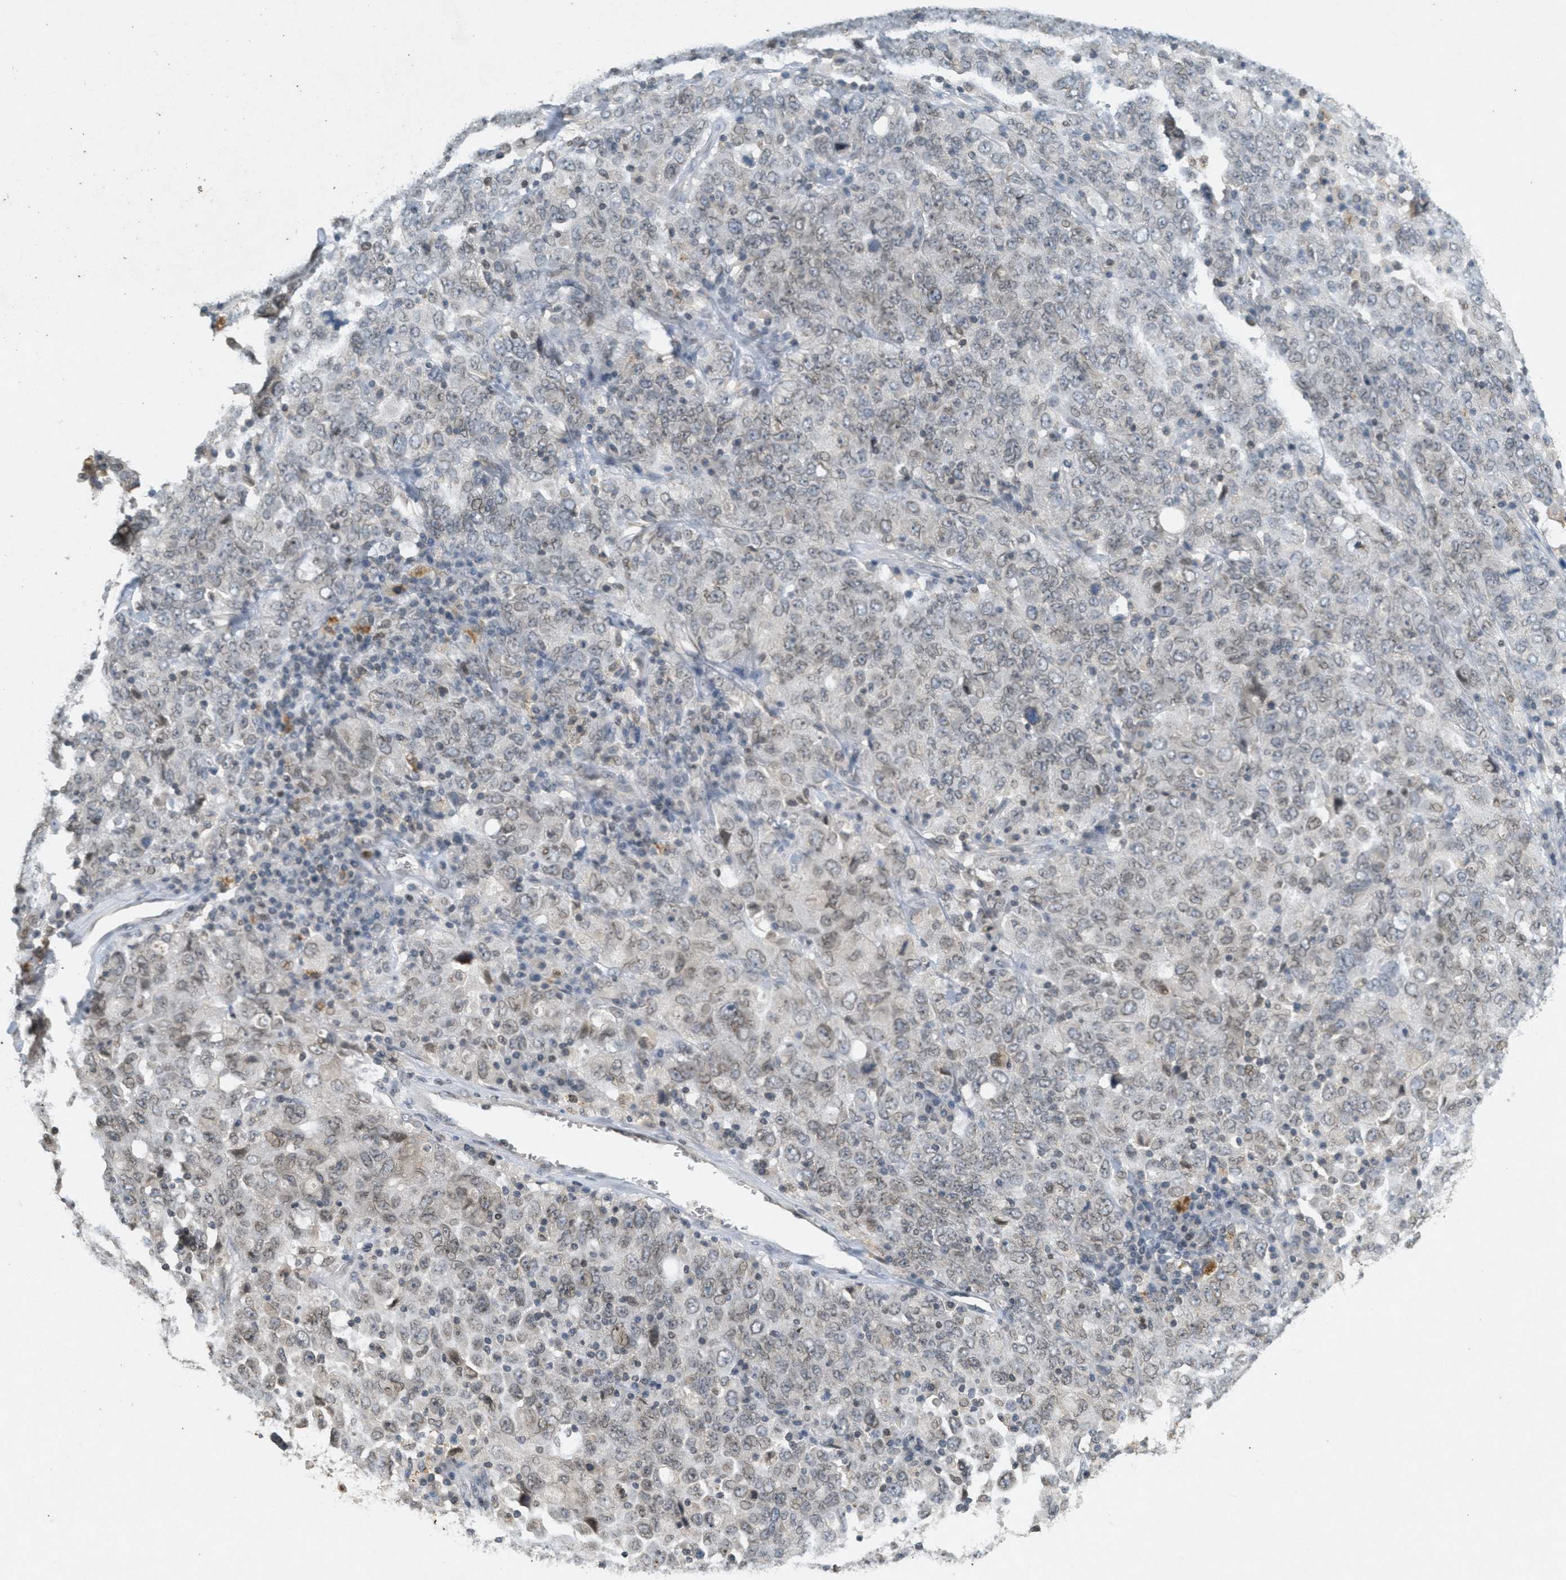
{"staining": {"intensity": "weak", "quantity": "<25%", "location": "nuclear"}, "tissue": "ovarian cancer", "cell_type": "Tumor cells", "image_type": "cancer", "snomed": [{"axis": "morphology", "description": "Carcinoma, endometroid"}, {"axis": "topography", "description": "Ovary"}], "caption": "An immunohistochemistry histopathology image of ovarian endometroid carcinoma is shown. There is no staining in tumor cells of ovarian endometroid carcinoma.", "gene": "ABHD6", "patient": {"sex": "female", "age": 62}}